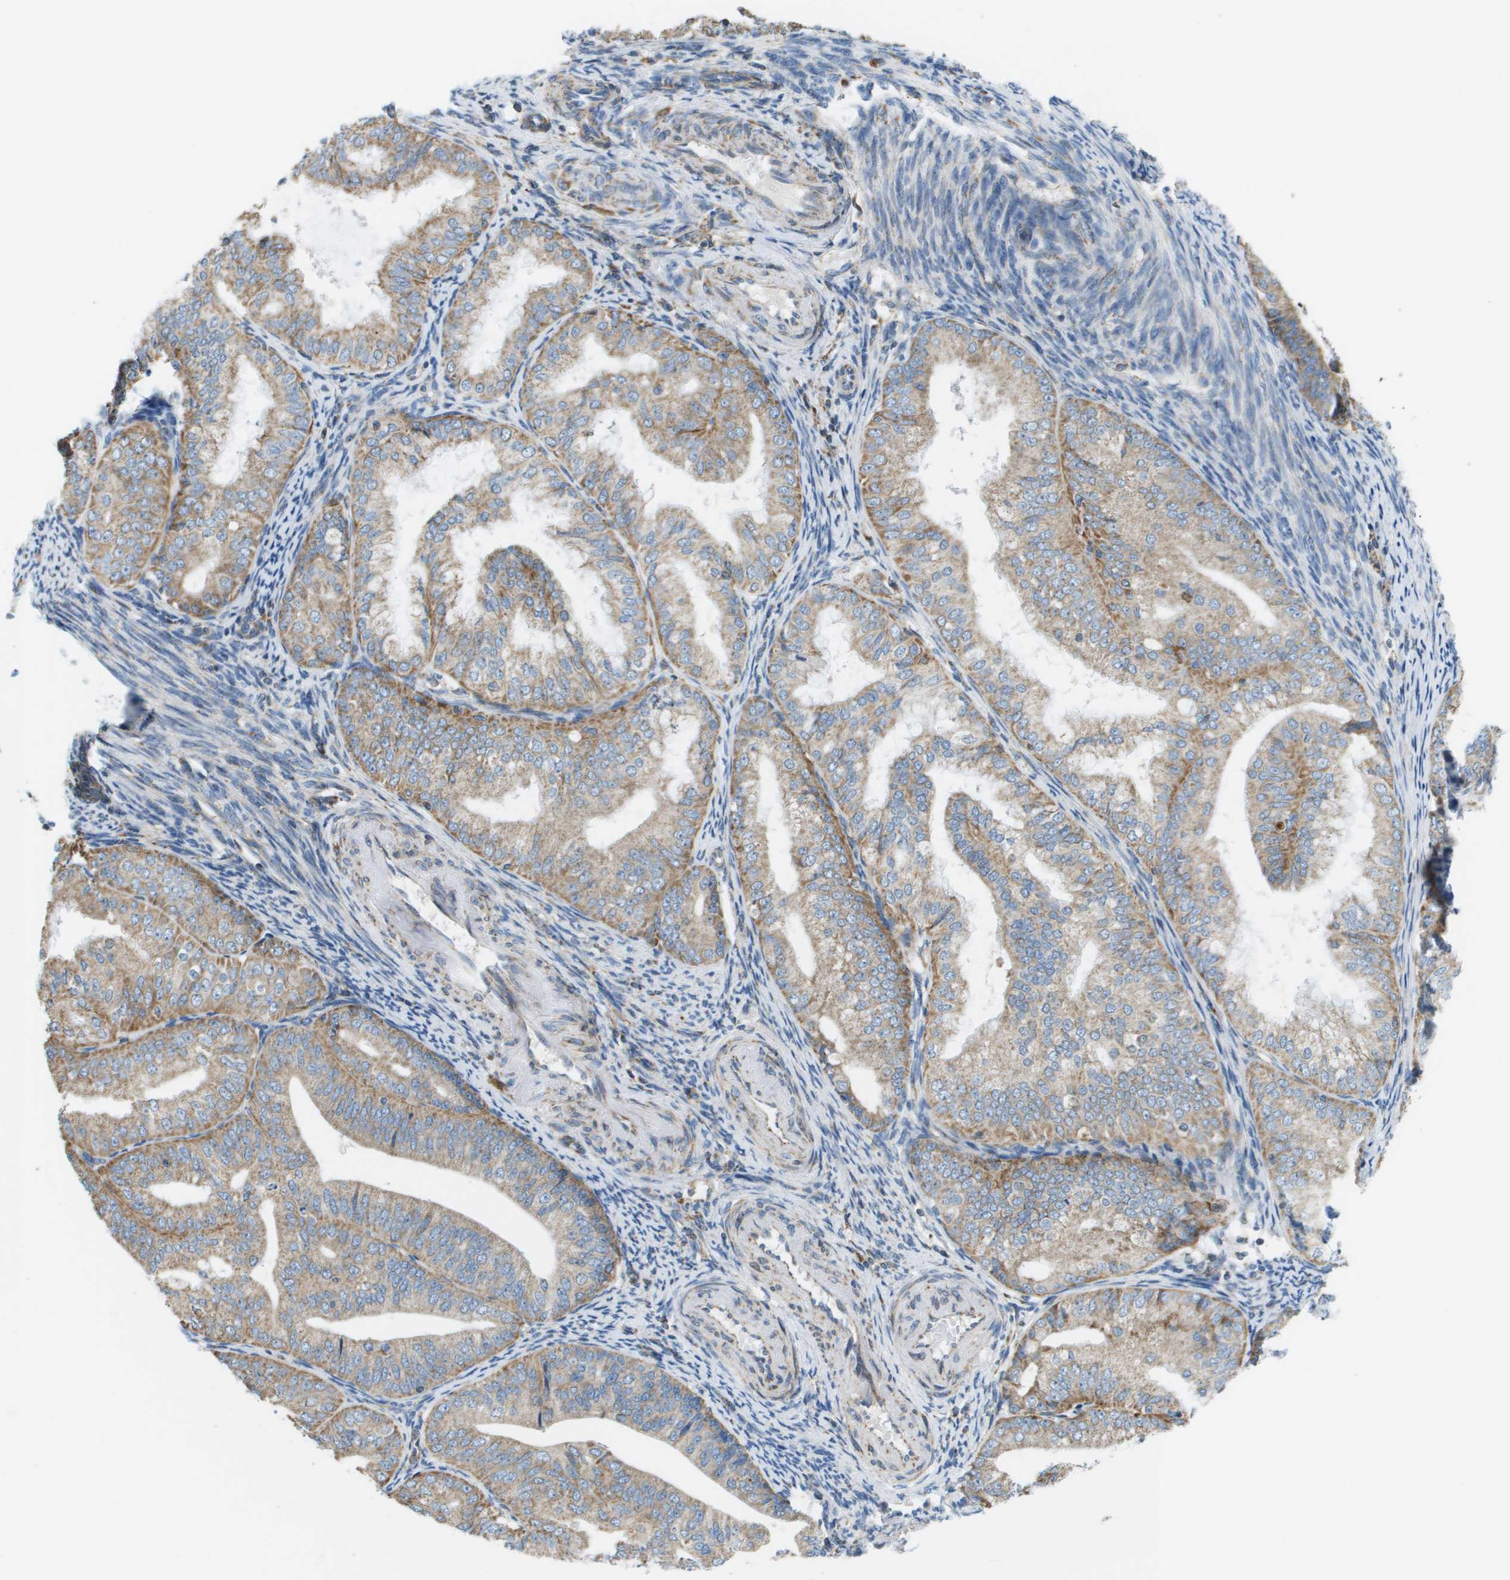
{"staining": {"intensity": "moderate", "quantity": ">75%", "location": "cytoplasmic/membranous"}, "tissue": "endometrial cancer", "cell_type": "Tumor cells", "image_type": "cancer", "snomed": [{"axis": "morphology", "description": "Adenocarcinoma, NOS"}, {"axis": "topography", "description": "Endometrium"}], "caption": "Endometrial cancer stained with IHC reveals moderate cytoplasmic/membranous staining in about >75% of tumor cells.", "gene": "TAOK3", "patient": {"sex": "female", "age": 63}}